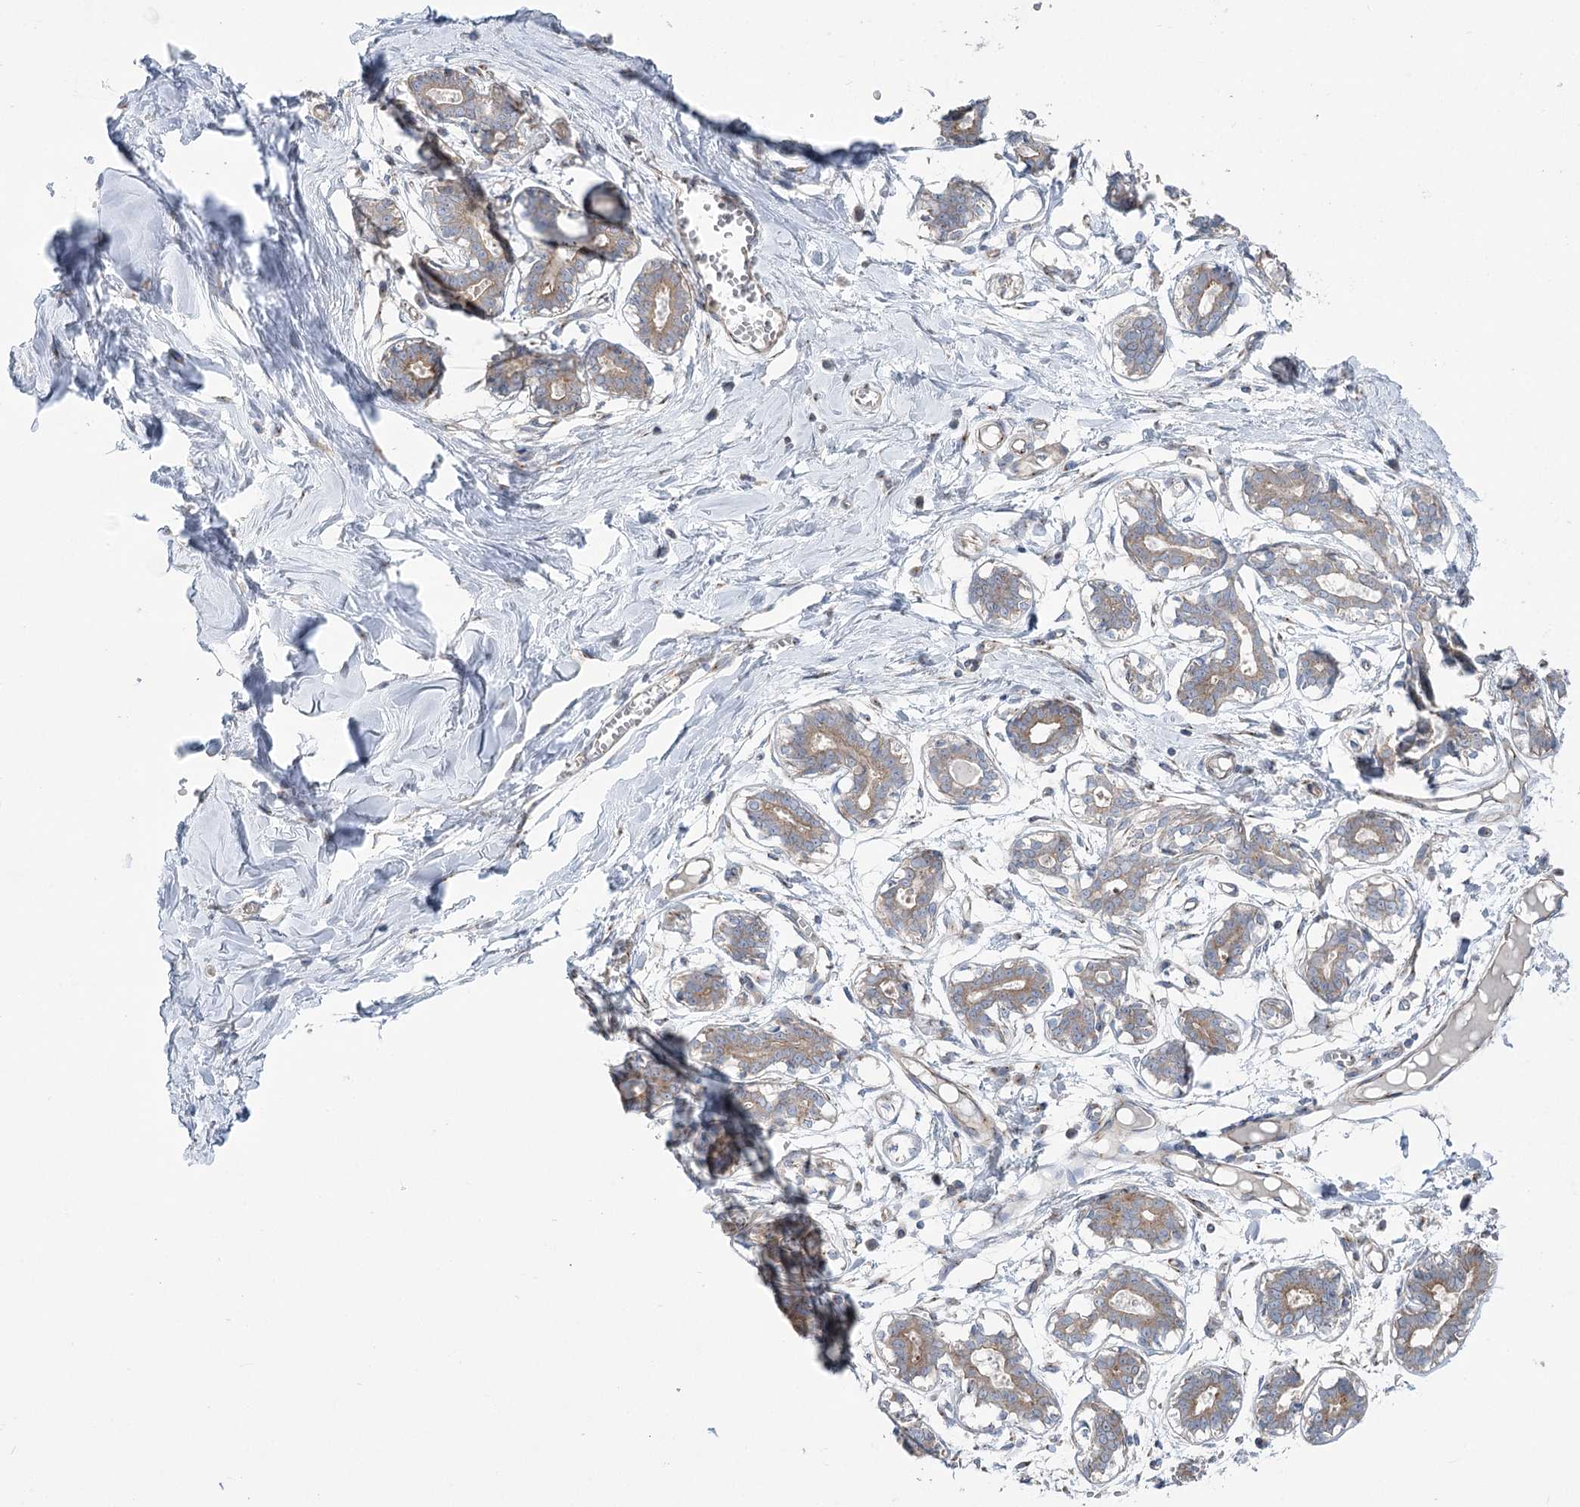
{"staining": {"intensity": "negative", "quantity": "none", "location": "none"}, "tissue": "breast", "cell_type": "Adipocytes", "image_type": "normal", "snomed": [{"axis": "morphology", "description": "Normal tissue, NOS"}, {"axis": "topography", "description": "Breast"}], "caption": "Immunohistochemistry photomicrograph of unremarkable breast: human breast stained with DAB (3,3'-diaminobenzidine) shows no significant protein staining in adipocytes.", "gene": "SCN11A", "patient": {"sex": "female", "age": 27}}